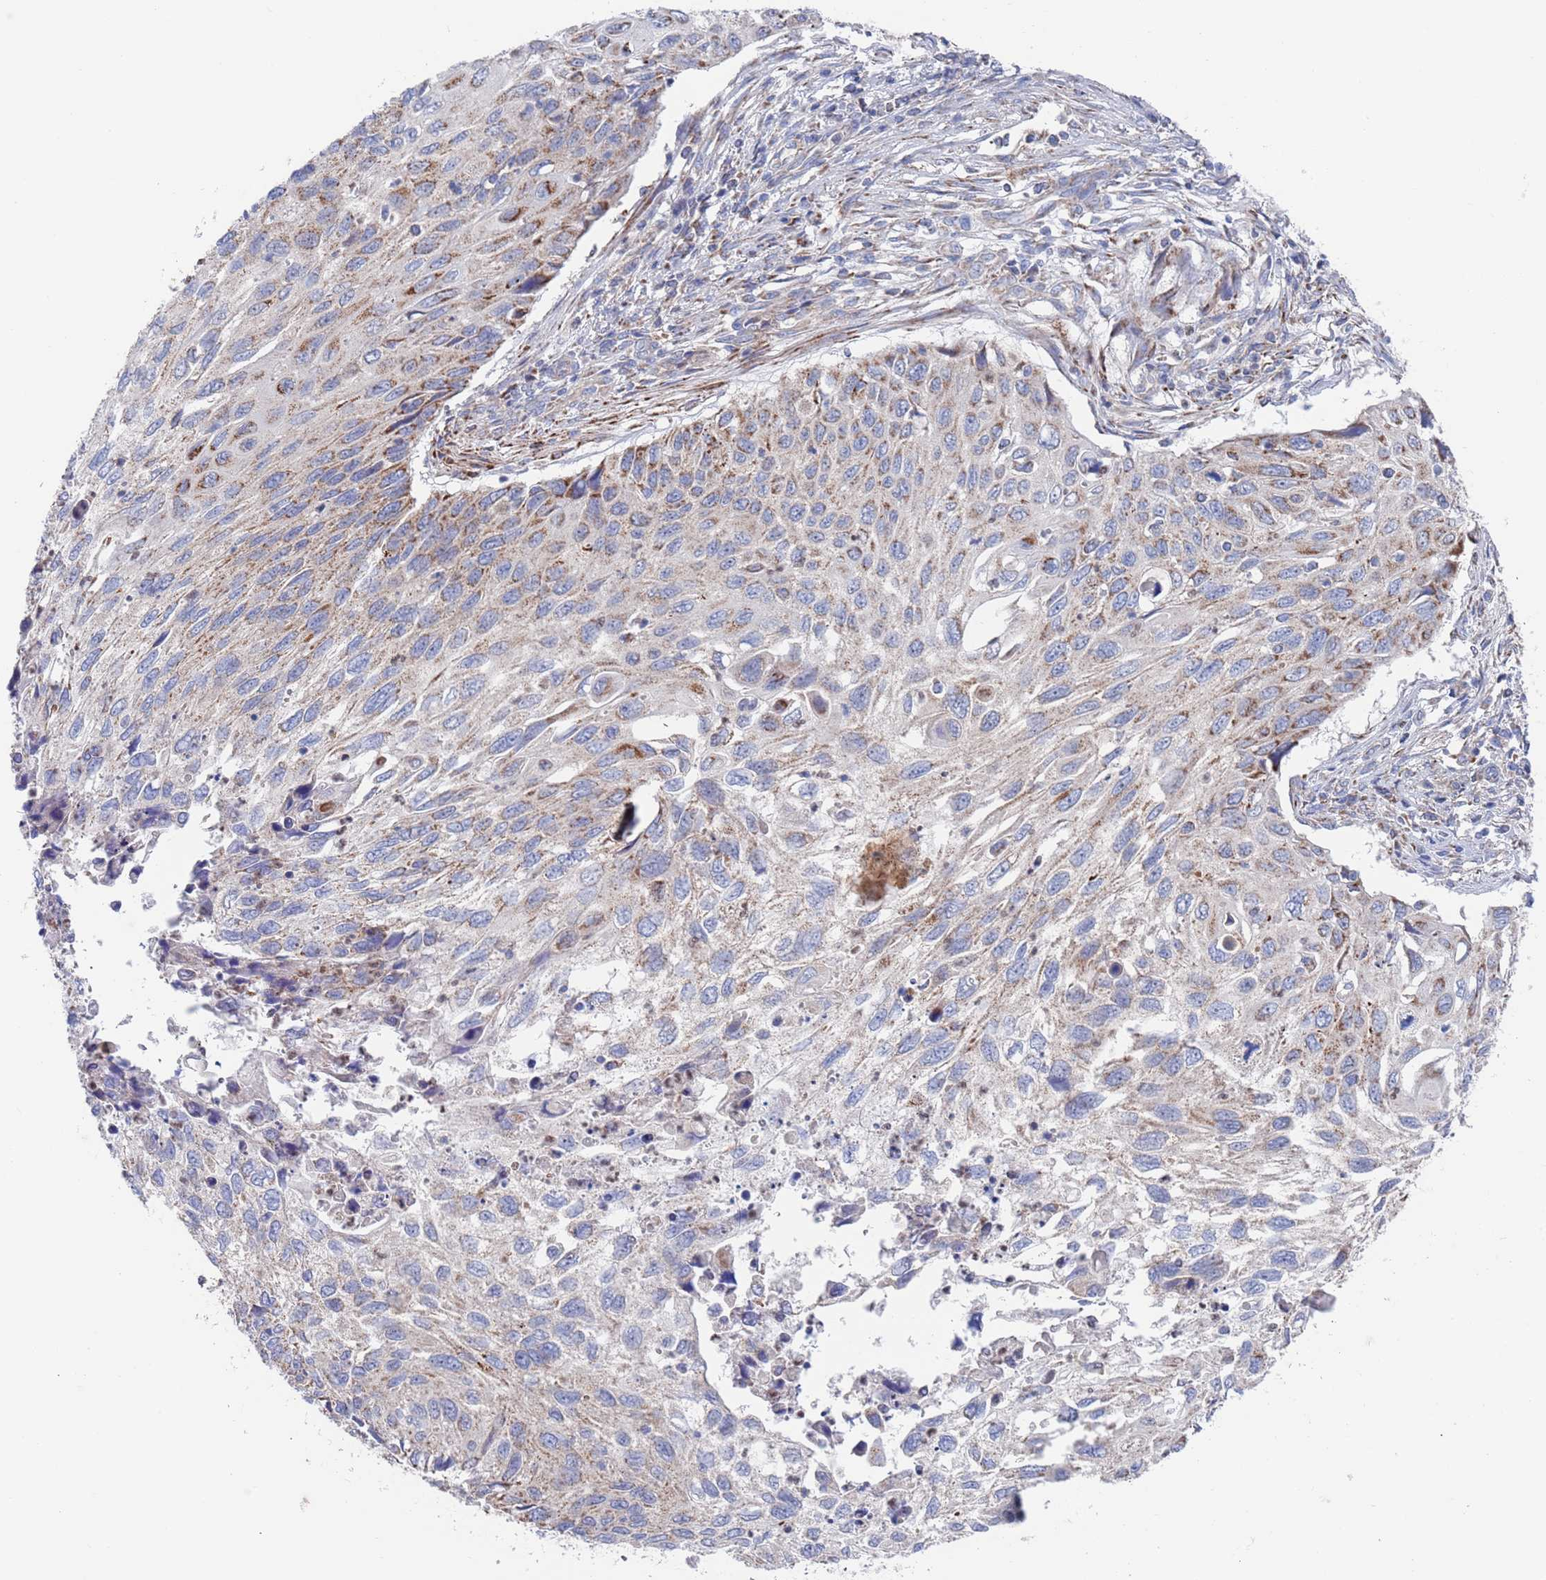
{"staining": {"intensity": "moderate", "quantity": "25%-75%", "location": "cytoplasmic/membranous"}, "tissue": "cervical cancer", "cell_type": "Tumor cells", "image_type": "cancer", "snomed": [{"axis": "morphology", "description": "Squamous cell carcinoma, NOS"}, {"axis": "topography", "description": "Cervix"}], "caption": "Squamous cell carcinoma (cervical) stained for a protein shows moderate cytoplasmic/membranous positivity in tumor cells.", "gene": "CHCHD6", "patient": {"sex": "female", "age": 70}}